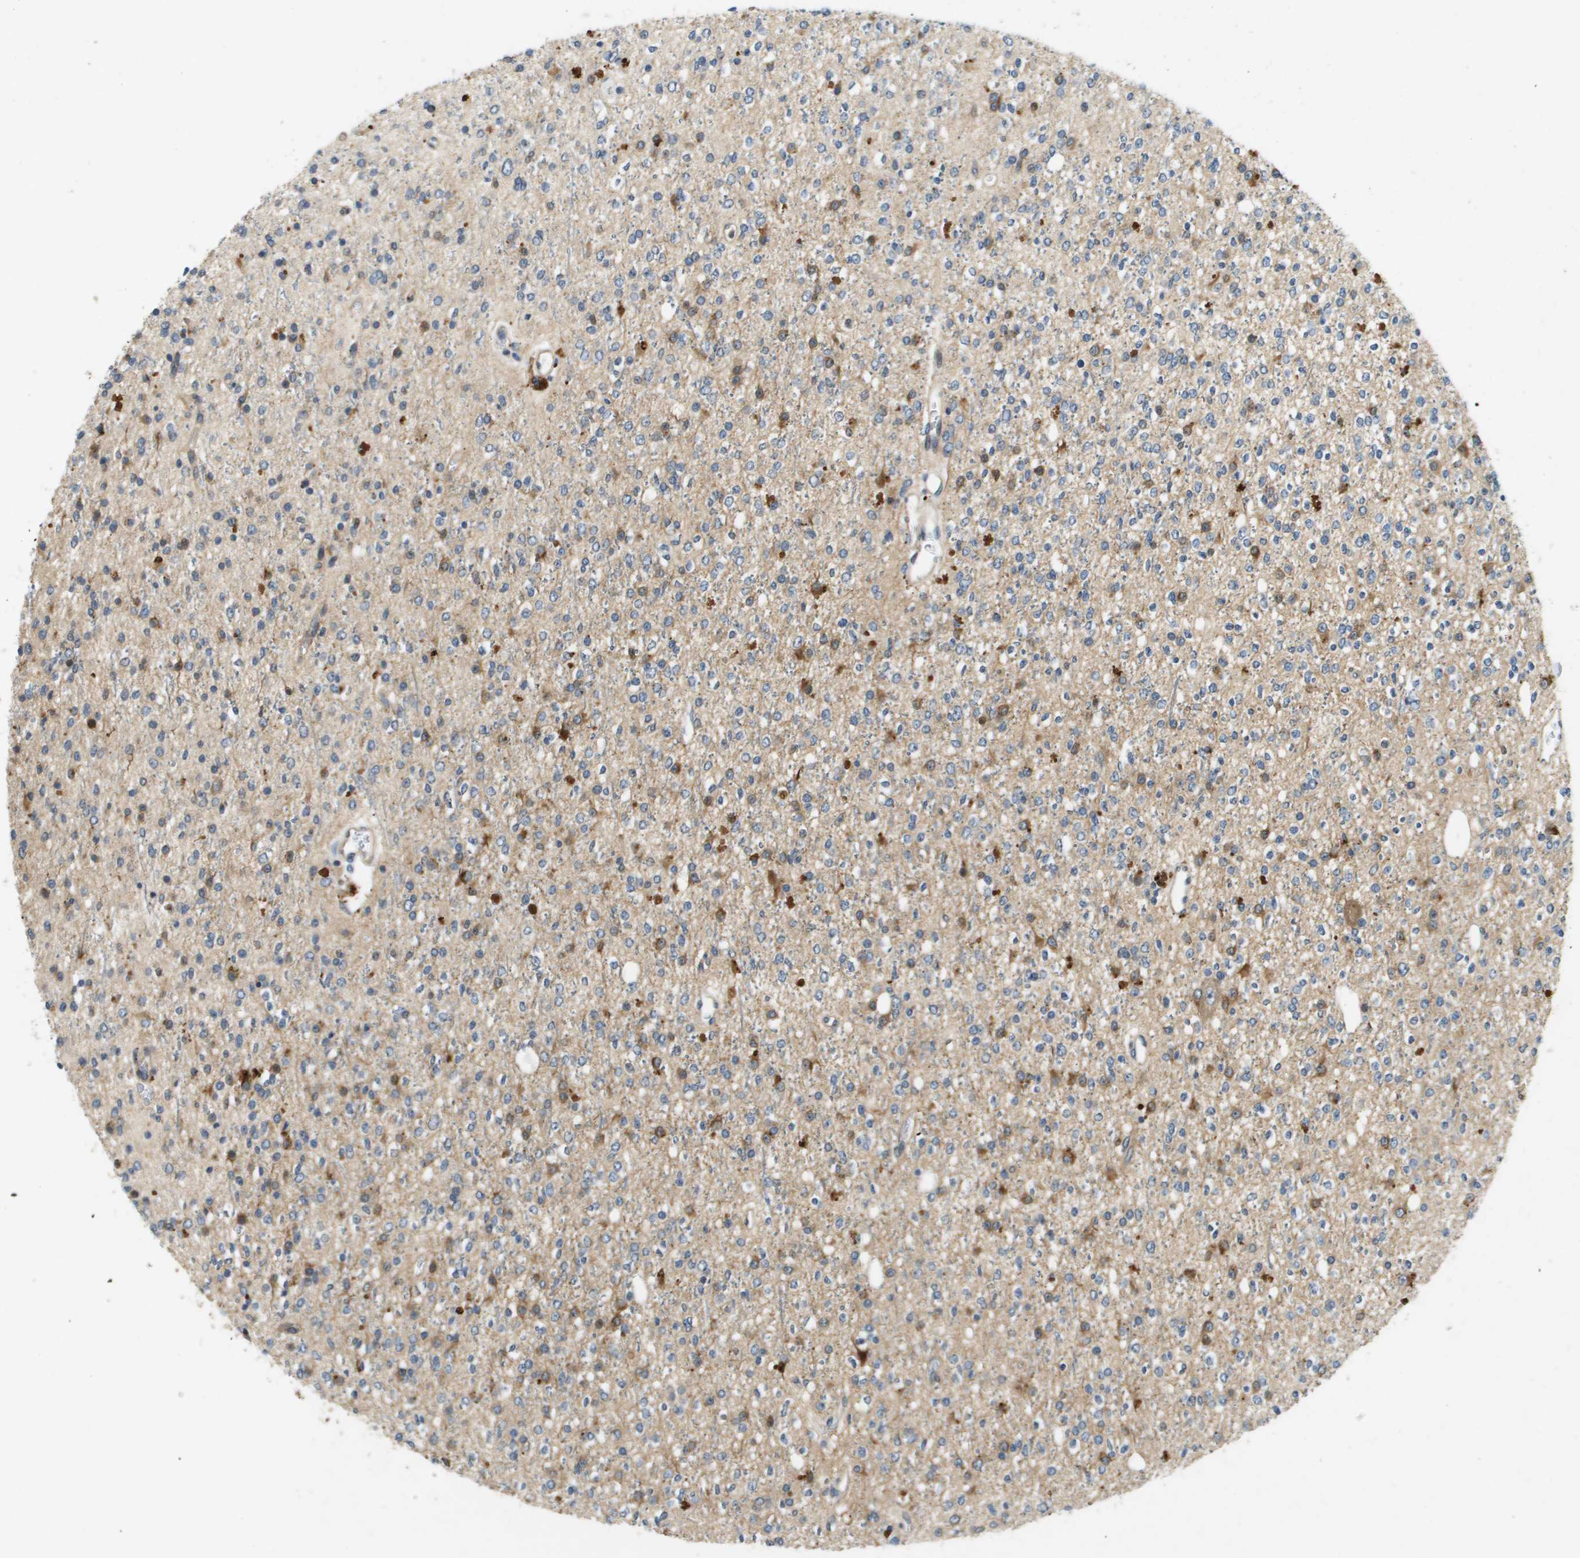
{"staining": {"intensity": "weak", "quantity": ">75%", "location": "cytoplasmic/membranous"}, "tissue": "glioma", "cell_type": "Tumor cells", "image_type": "cancer", "snomed": [{"axis": "morphology", "description": "Glioma, malignant, High grade"}, {"axis": "topography", "description": "Brain"}], "caption": "An image showing weak cytoplasmic/membranous expression in approximately >75% of tumor cells in glioma, as visualized by brown immunohistochemical staining.", "gene": "PGAP3", "patient": {"sex": "male", "age": 34}}